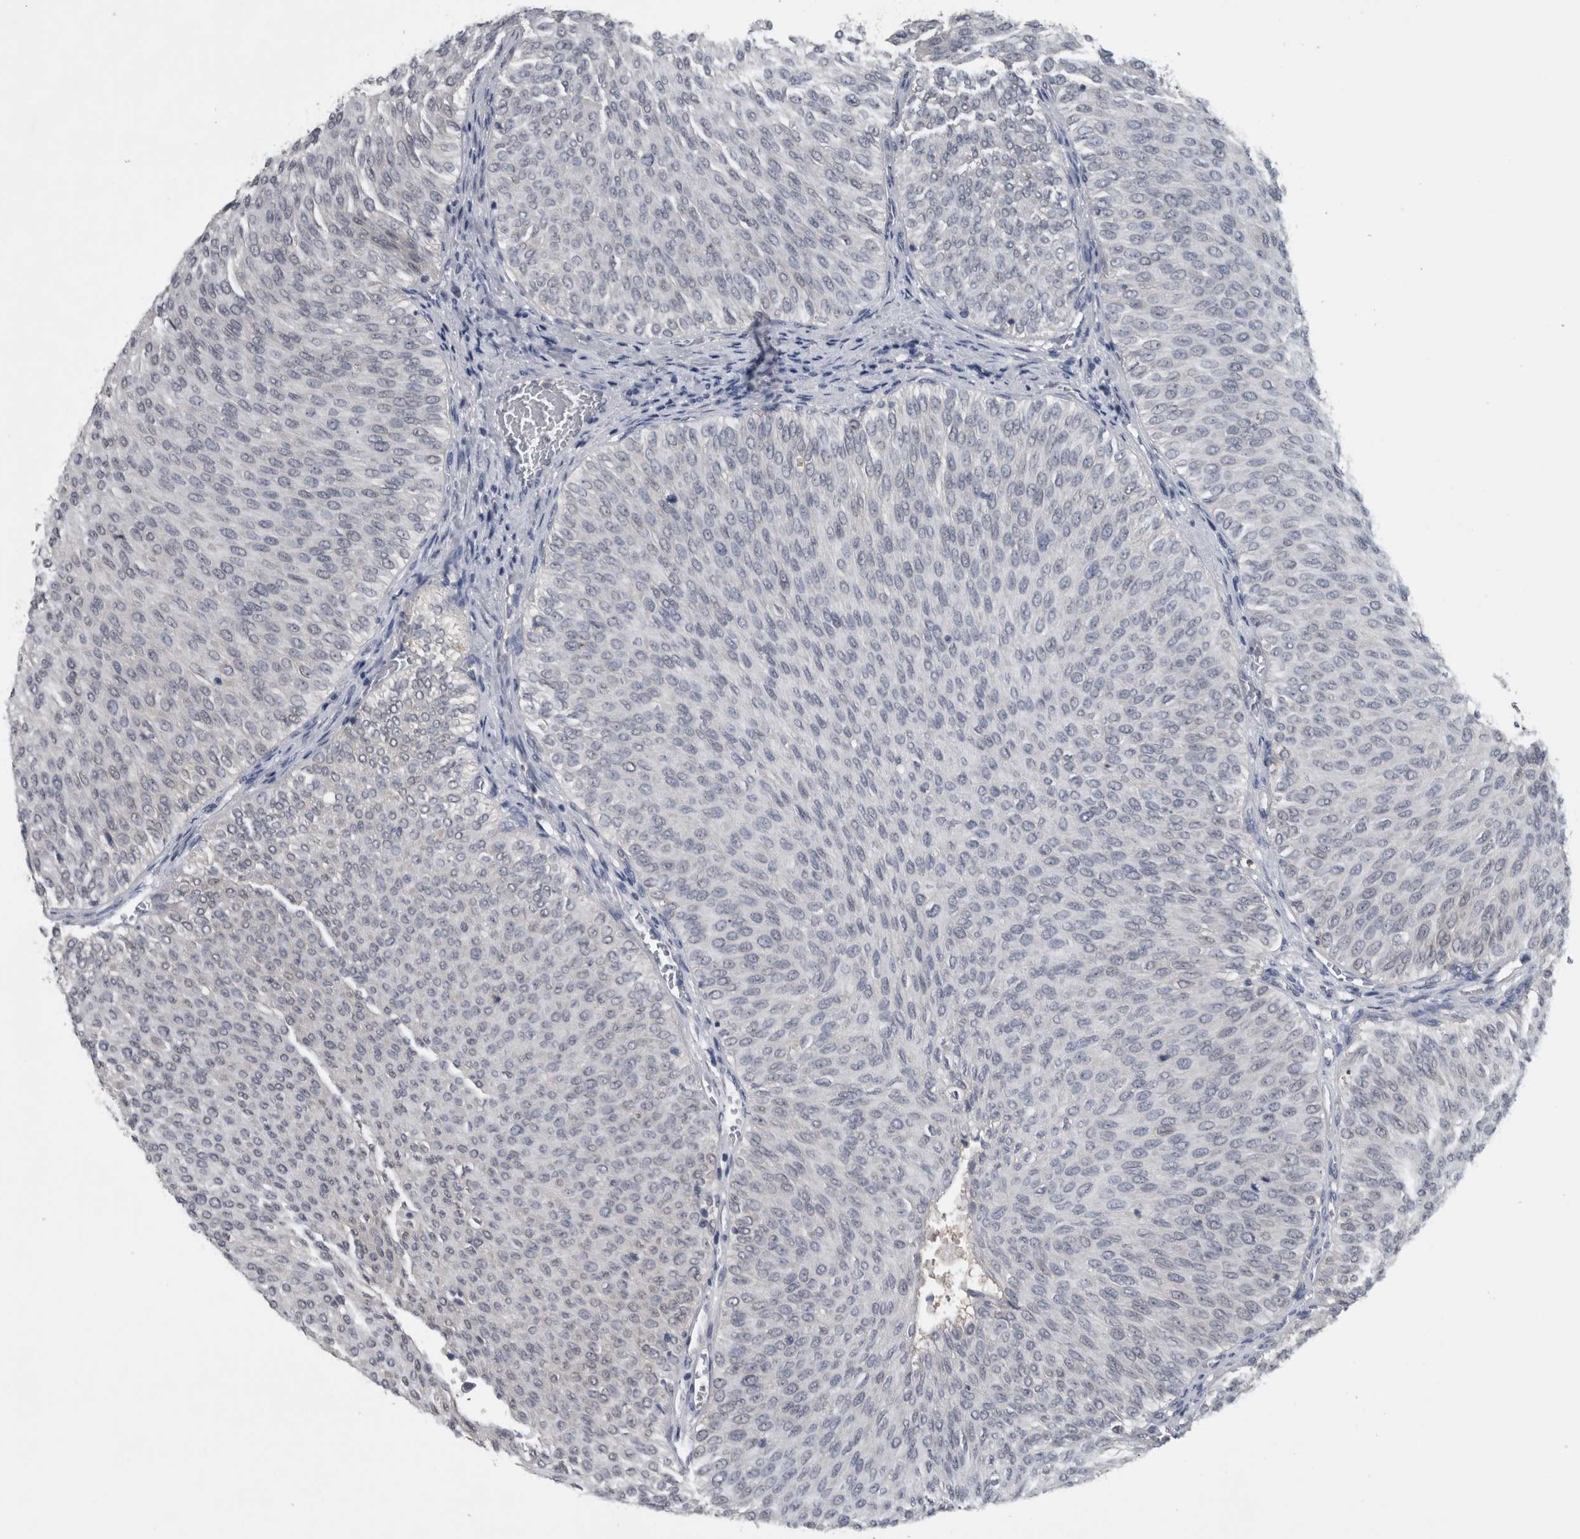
{"staining": {"intensity": "negative", "quantity": "none", "location": "none"}, "tissue": "urothelial cancer", "cell_type": "Tumor cells", "image_type": "cancer", "snomed": [{"axis": "morphology", "description": "Urothelial carcinoma, Low grade"}, {"axis": "topography", "description": "Urinary bladder"}], "caption": "Urothelial carcinoma (low-grade) stained for a protein using immunohistochemistry (IHC) shows no expression tumor cells.", "gene": "NAPRT", "patient": {"sex": "male", "age": 78}}